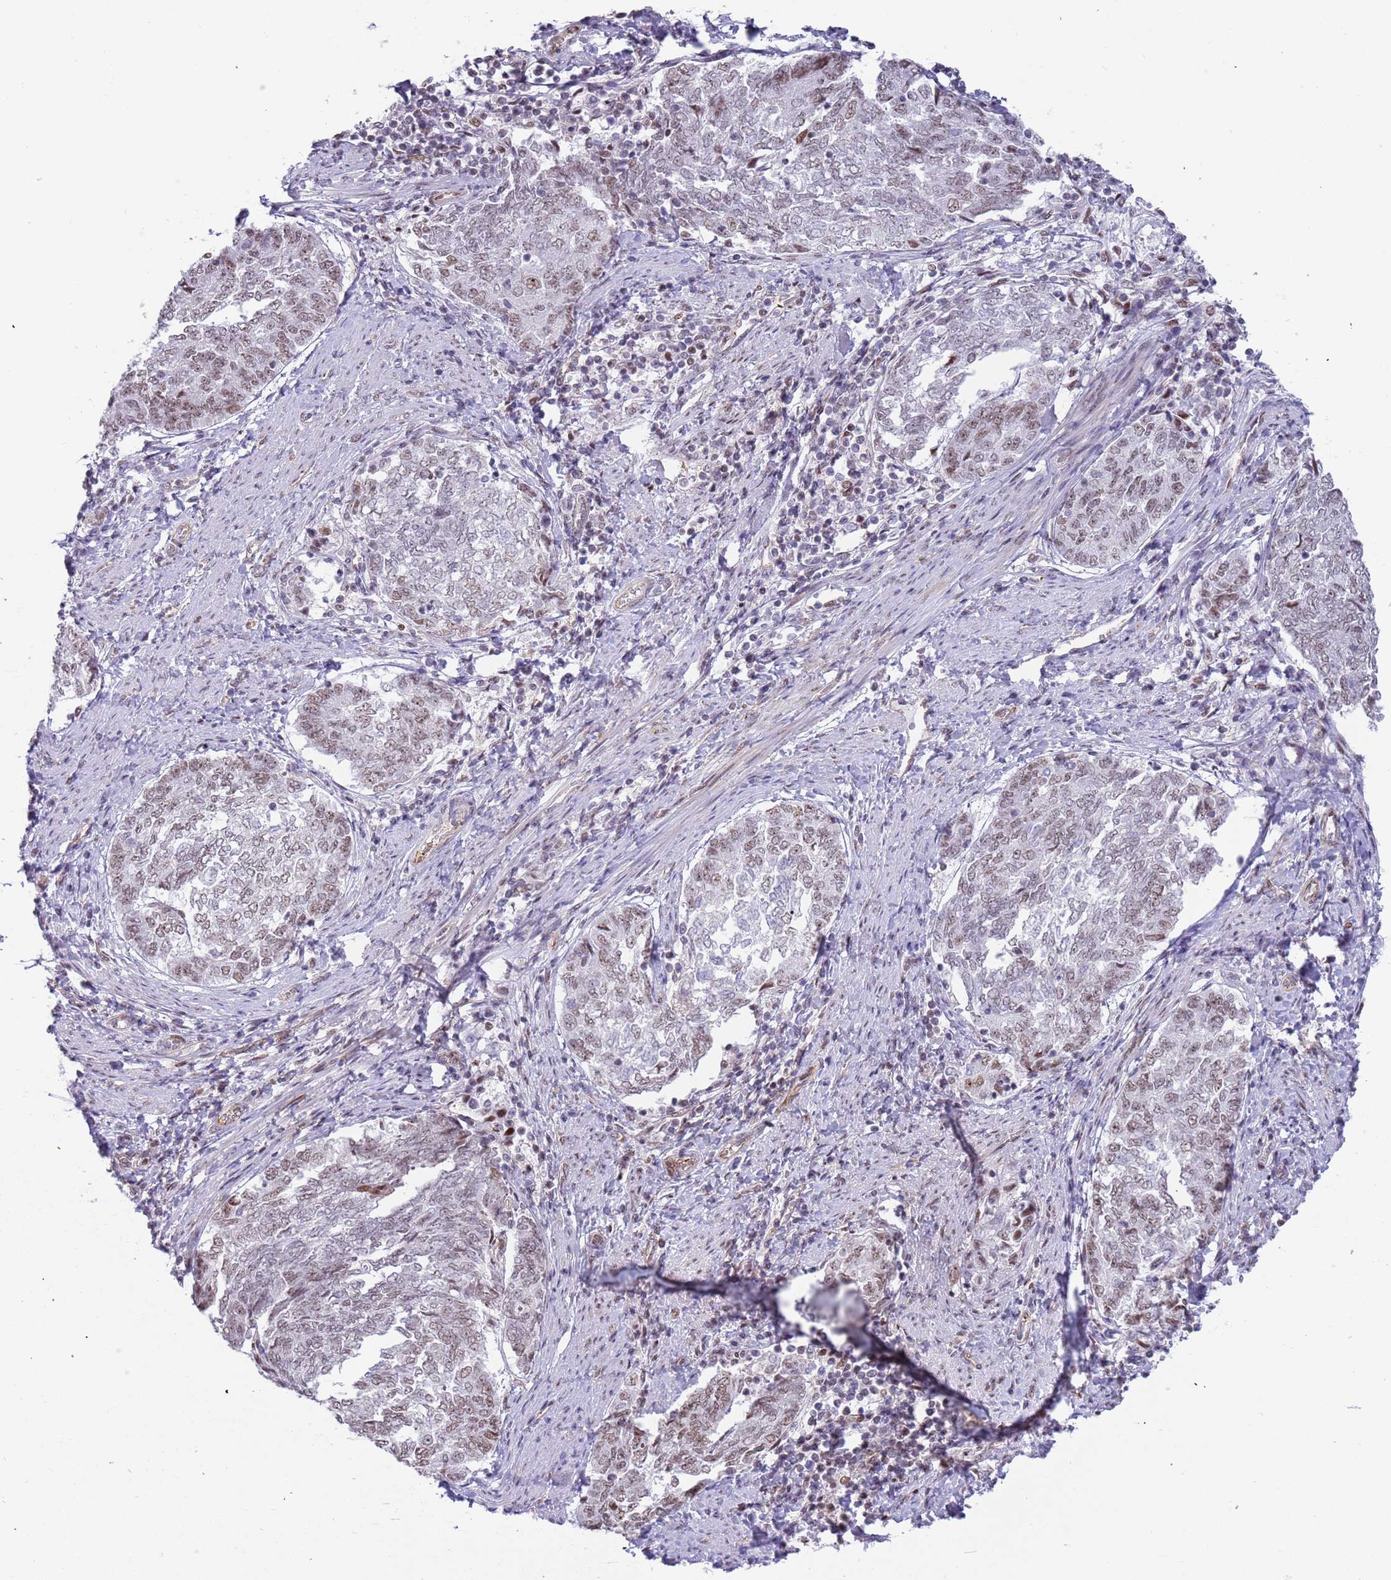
{"staining": {"intensity": "moderate", "quantity": "25%-75%", "location": "nuclear"}, "tissue": "endometrial cancer", "cell_type": "Tumor cells", "image_type": "cancer", "snomed": [{"axis": "morphology", "description": "Adenocarcinoma, NOS"}, {"axis": "topography", "description": "Endometrium"}], "caption": "Human endometrial adenocarcinoma stained for a protein (brown) demonstrates moderate nuclear positive expression in about 25%-75% of tumor cells.", "gene": "LRMDA", "patient": {"sex": "female", "age": 80}}